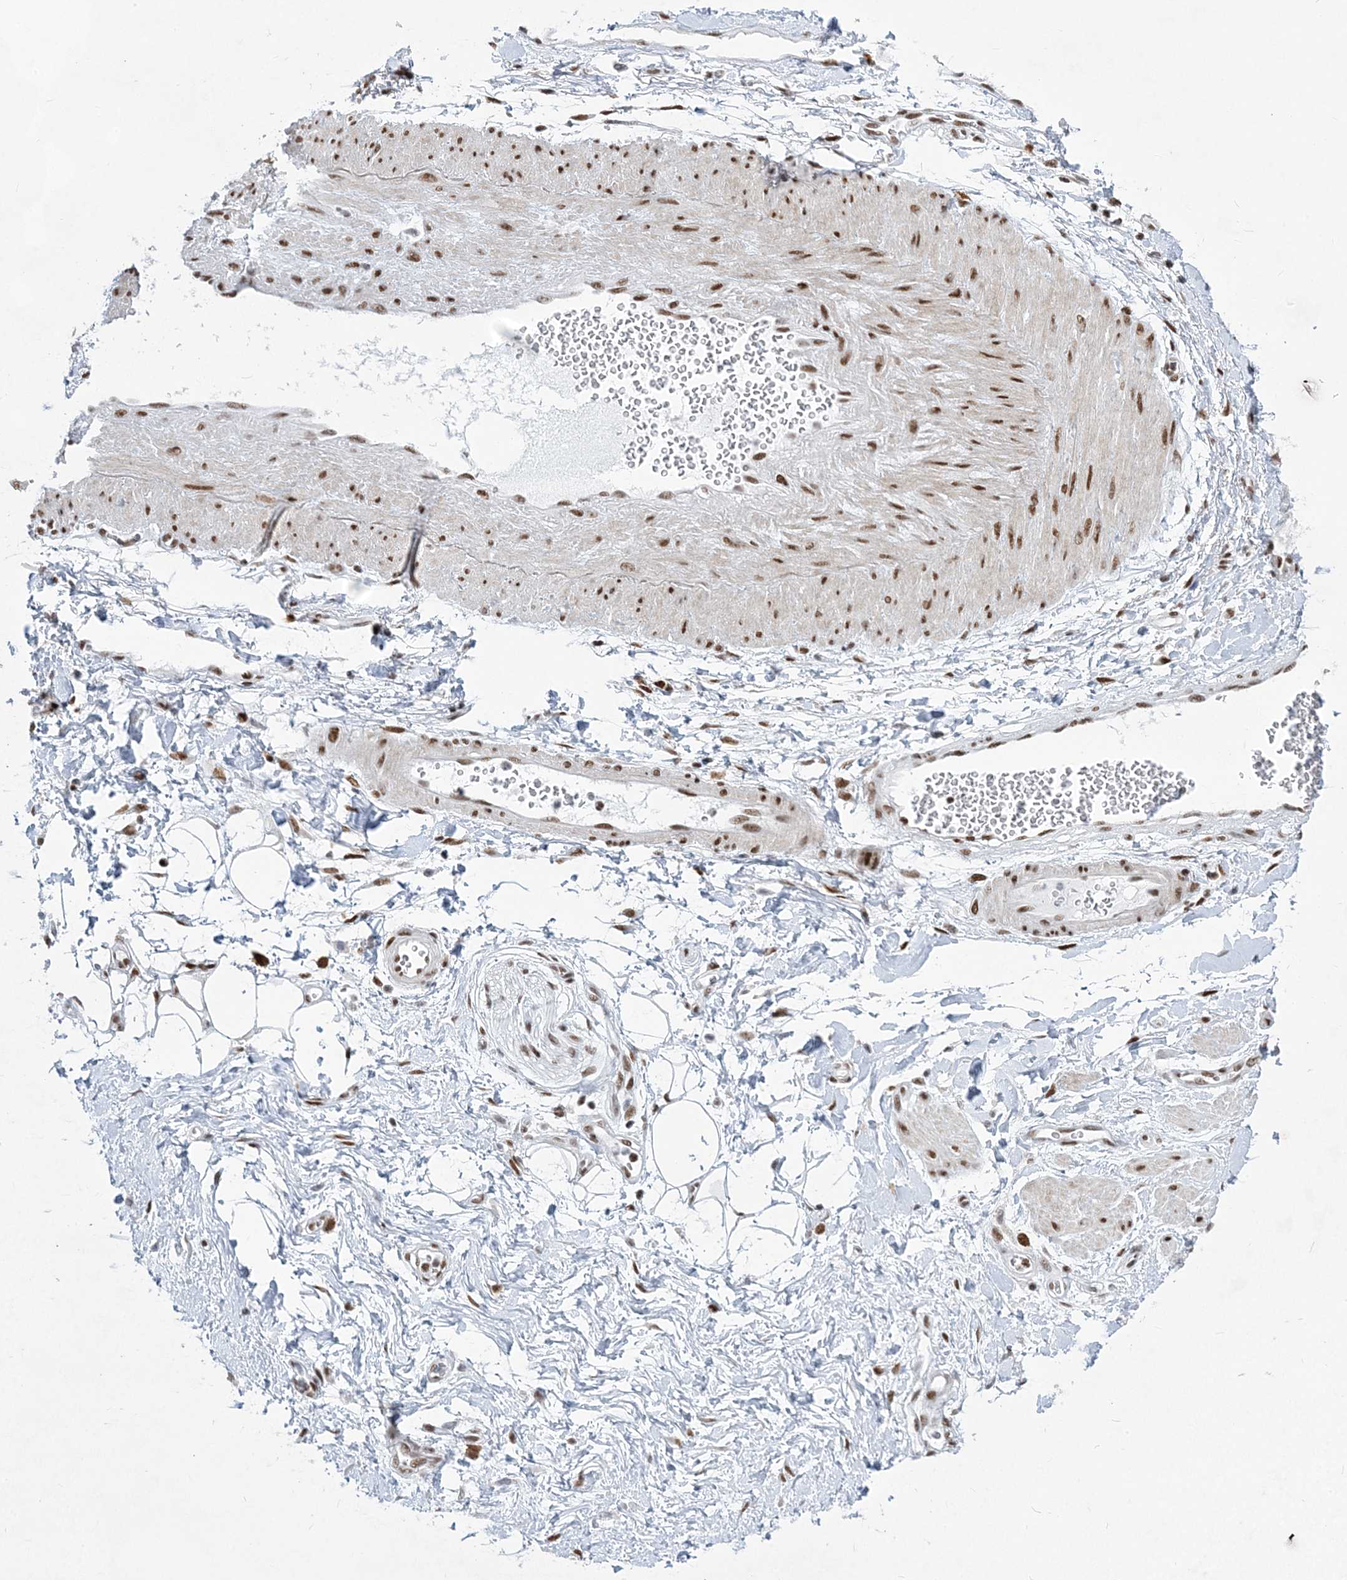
{"staining": {"intensity": "moderate", "quantity": "25%-75%", "location": "nuclear"}, "tissue": "adipose tissue", "cell_type": "Adipocytes", "image_type": "normal", "snomed": [{"axis": "morphology", "description": "Normal tissue, NOS"}, {"axis": "morphology", "description": "Adenocarcinoma, NOS"}, {"axis": "topography", "description": "Pancreas"}, {"axis": "topography", "description": "Peripheral nerve tissue"}], "caption": "Adipose tissue stained for a protein (brown) demonstrates moderate nuclear positive expression in approximately 25%-75% of adipocytes.", "gene": "ZBTB7A", "patient": {"sex": "male", "age": 59}}